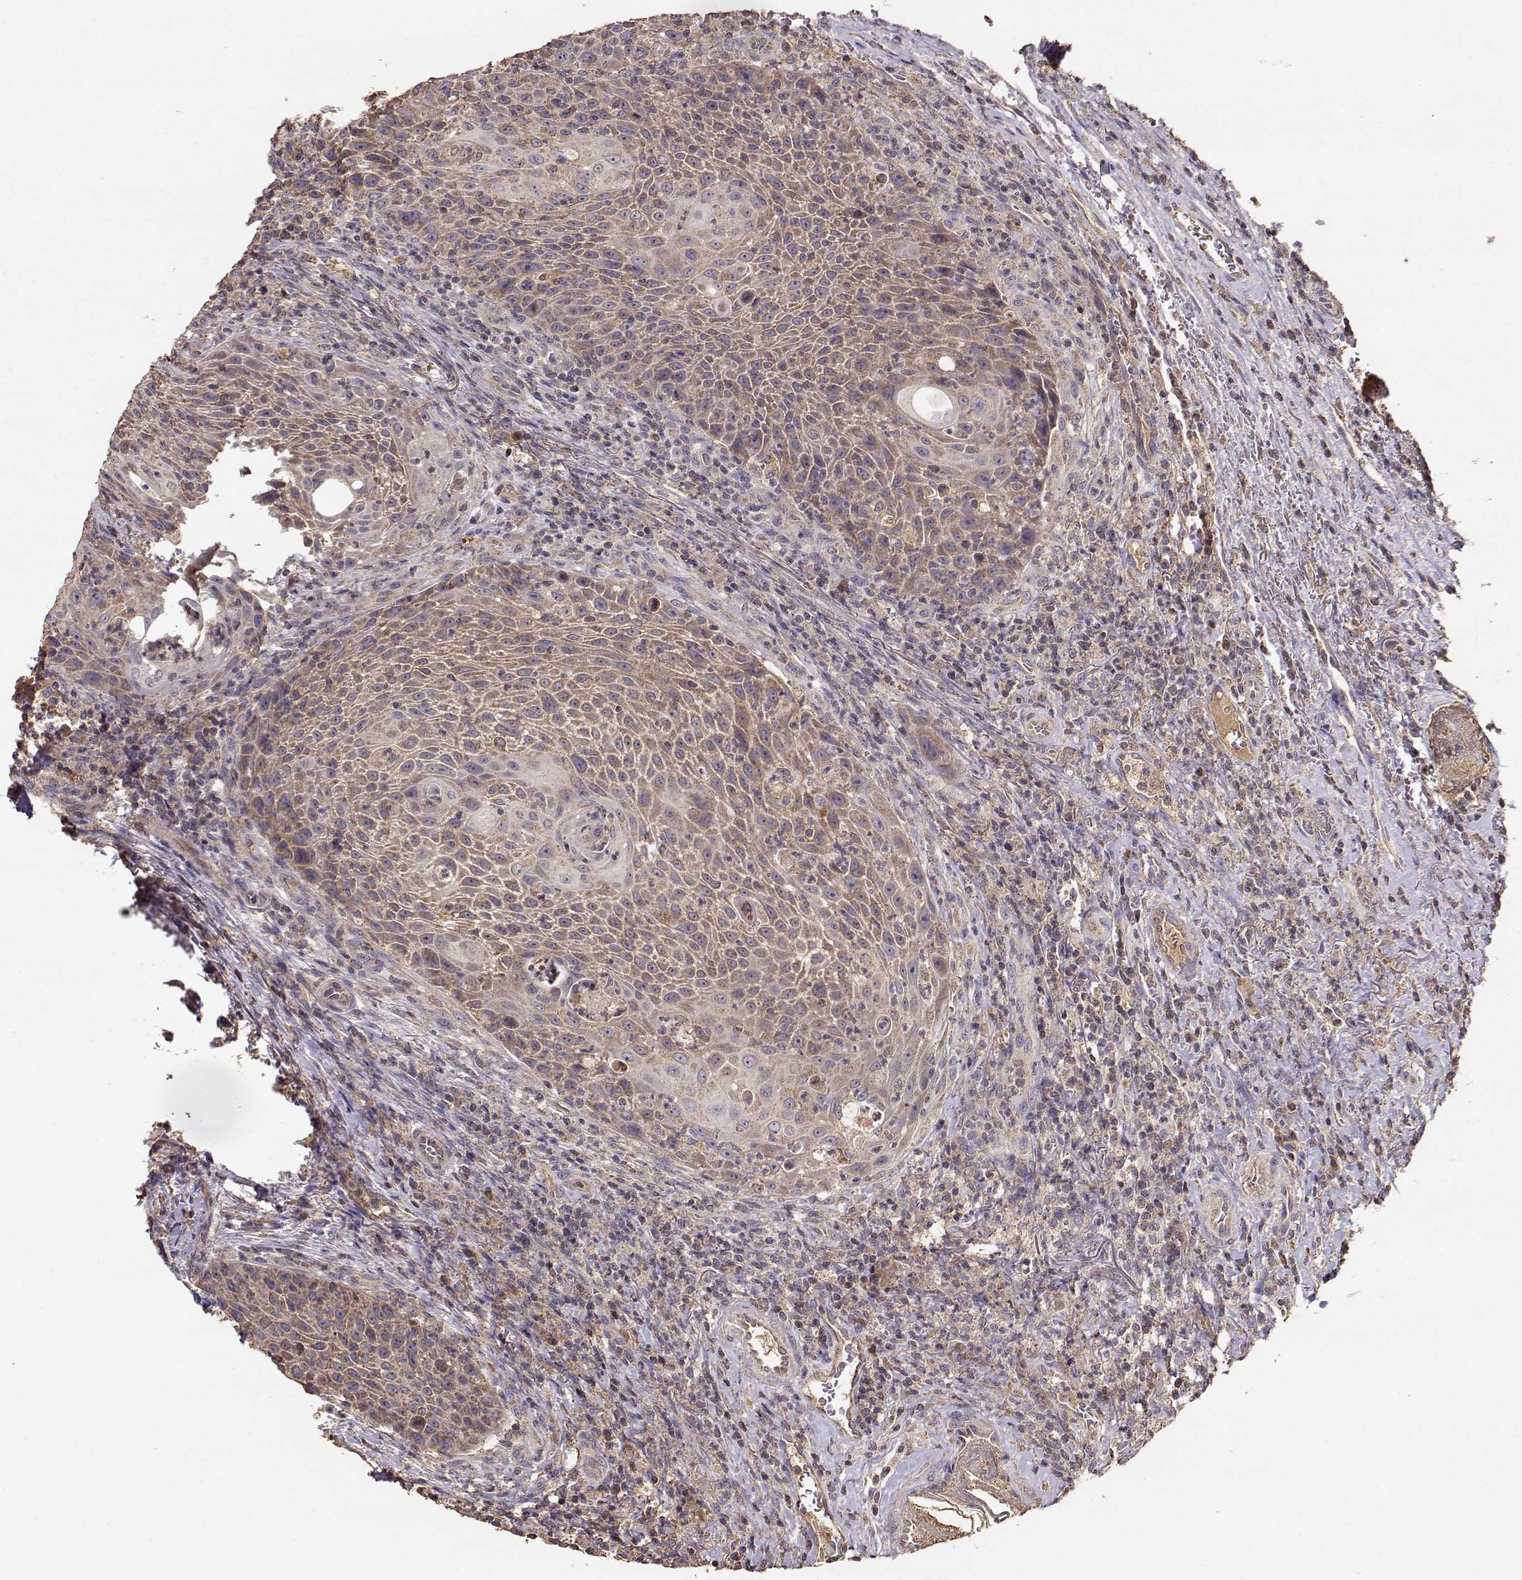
{"staining": {"intensity": "moderate", "quantity": ">75%", "location": "cytoplasmic/membranous"}, "tissue": "head and neck cancer", "cell_type": "Tumor cells", "image_type": "cancer", "snomed": [{"axis": "morphology", "description": "Squamous cell carcinoma, NOS"}, {"axis": "topography", "description": "Head-Neck"}], "caption": "Protein staining of head and neck cancer (squamous cell carcinoma) tissue shows moderate cytoplasmic/membranous positivity in about >75% of tumor cells.", "gene": "TARS3", "patient": {"sex": "male", "age": 69}}